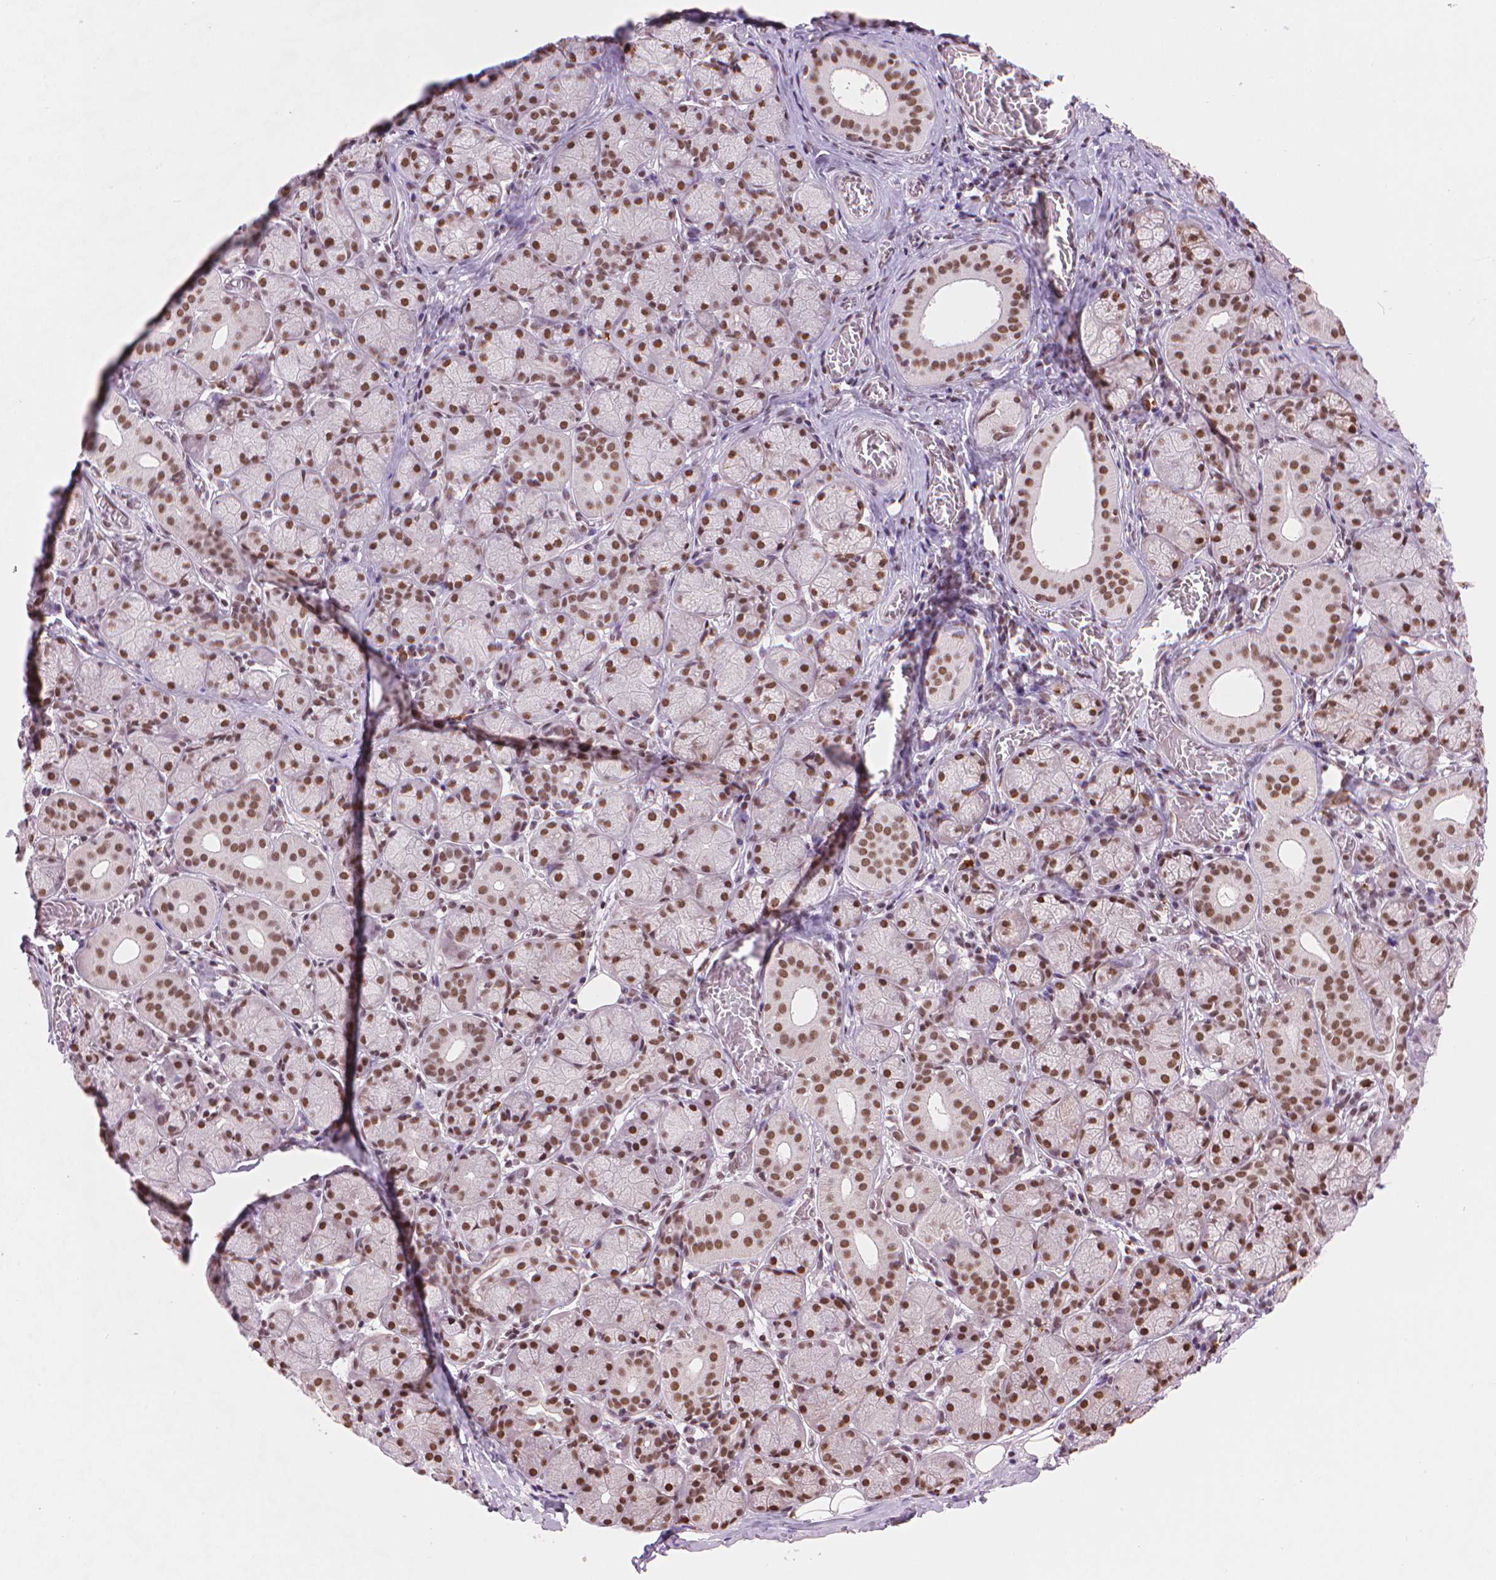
{"staining": {"intensity": "moderate", "quantity": ">75%", "location": "nuclear"}, "tissue": "salivary gland", "cell_type": "Glandular cells", "image_type": "normal", "snomed": [{"axis": "morphology", "description": "Normal tissue, NOS"}, {"axis": "topography", "description": "Salivary gland"}, {"axis": "topography", "description": "Peripheral nerve tissue"}], "caption": "Protein expression by IHC displays moderate nuclear staining in about >75% of glandular cells in benign salivary gland.", "gene": "RPA4", "patient": {"sex": "female", "age": 24}}